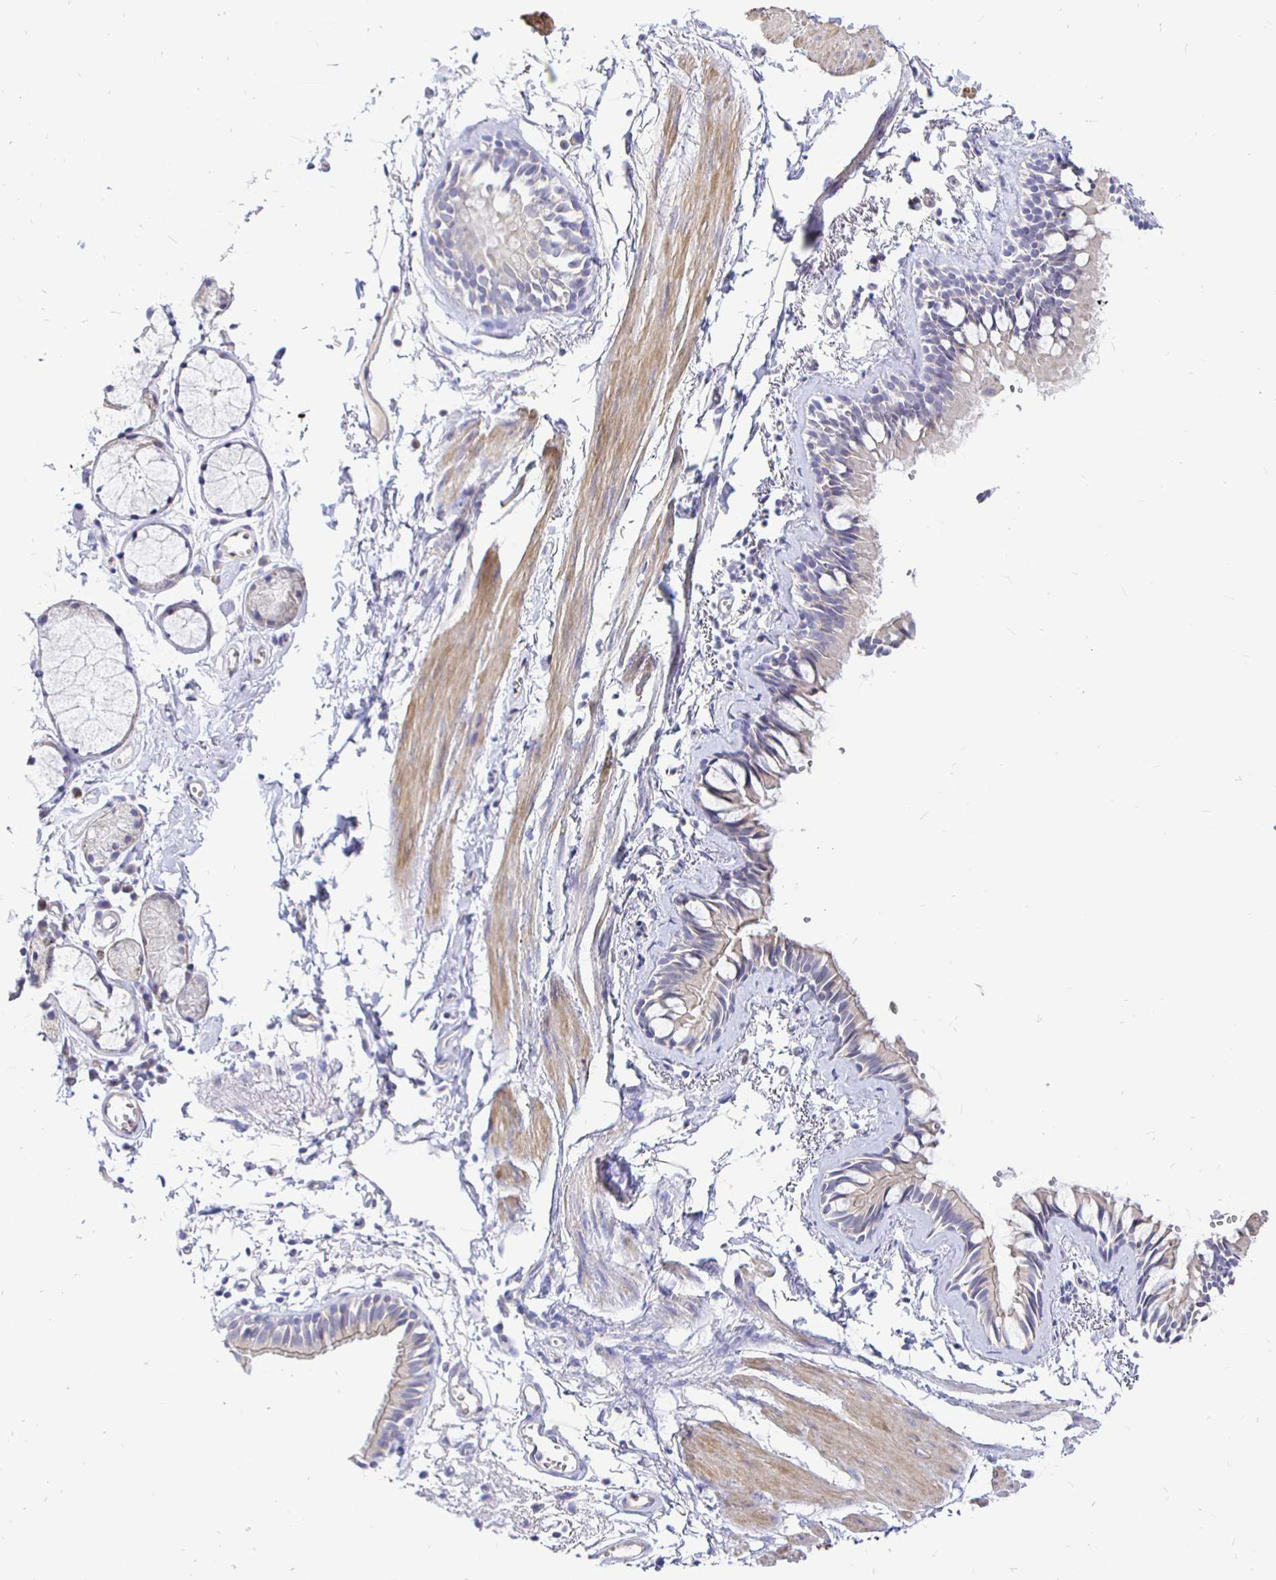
{"staining": {"intensity": "weak", "quantity": "<25%", "location": "cytoplasmic/membranous"}, "tissue": "bronchus", "cell_type": "Respiratory epithelial cells", "image_type": "normal", "snomed": [{"axis": "morphology", "description": "Normal tissue, NOS"}, {"axis": "topography", "description": "Bronchus"}], "caption": "The immunohistochemistry (IHC) photomicrograph has no significant positivity in respiratory epithelial cells of bronchus. (DAB (3,3'-diaminobenzidine) IHC, high magnification).", "gene": "NECAB1", "patient": {"sex": "female", "age": 59}}